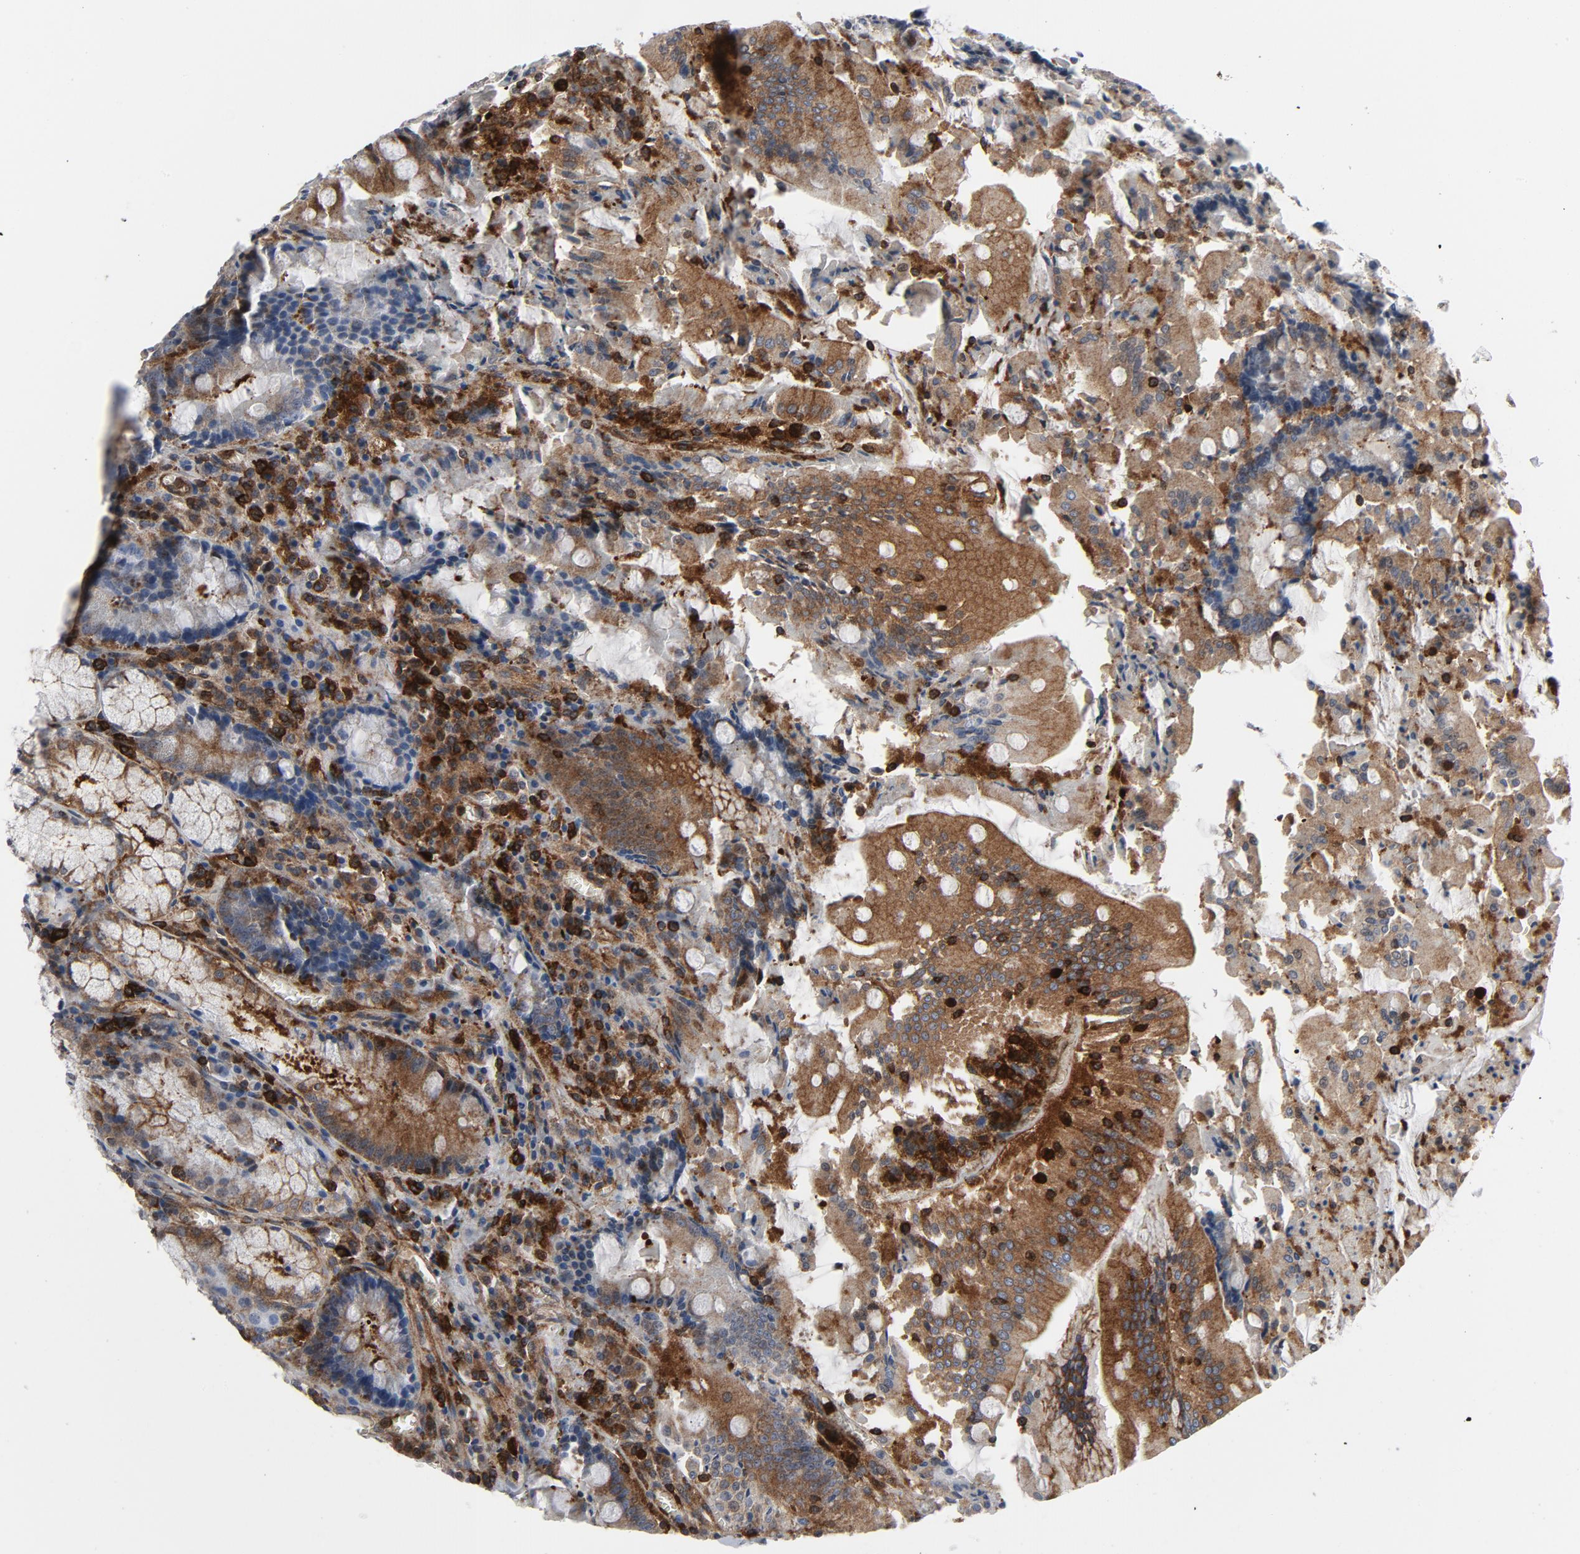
{"staining": {"intensity": "moderate", "quantity": ">75%", "location": "cytoplasmic/membranous"}, "tissue": "stomach", "cell_type": "Glandular cells", "image_type": "normal", "snomed": [{"axis": "morphology", "description": "Normal tissue, NOS"}, {"axis": "topography", "description": "Stomach, lower"}], "caption": "High-power microscopy captured an IHC photomicrograph of unremarkable stomach, revealing moderate cytoplasmic/membranous expression in about >75% of glandular cells.", "gene": "YES1", "patient": {"sex": "male", "age": 56}}